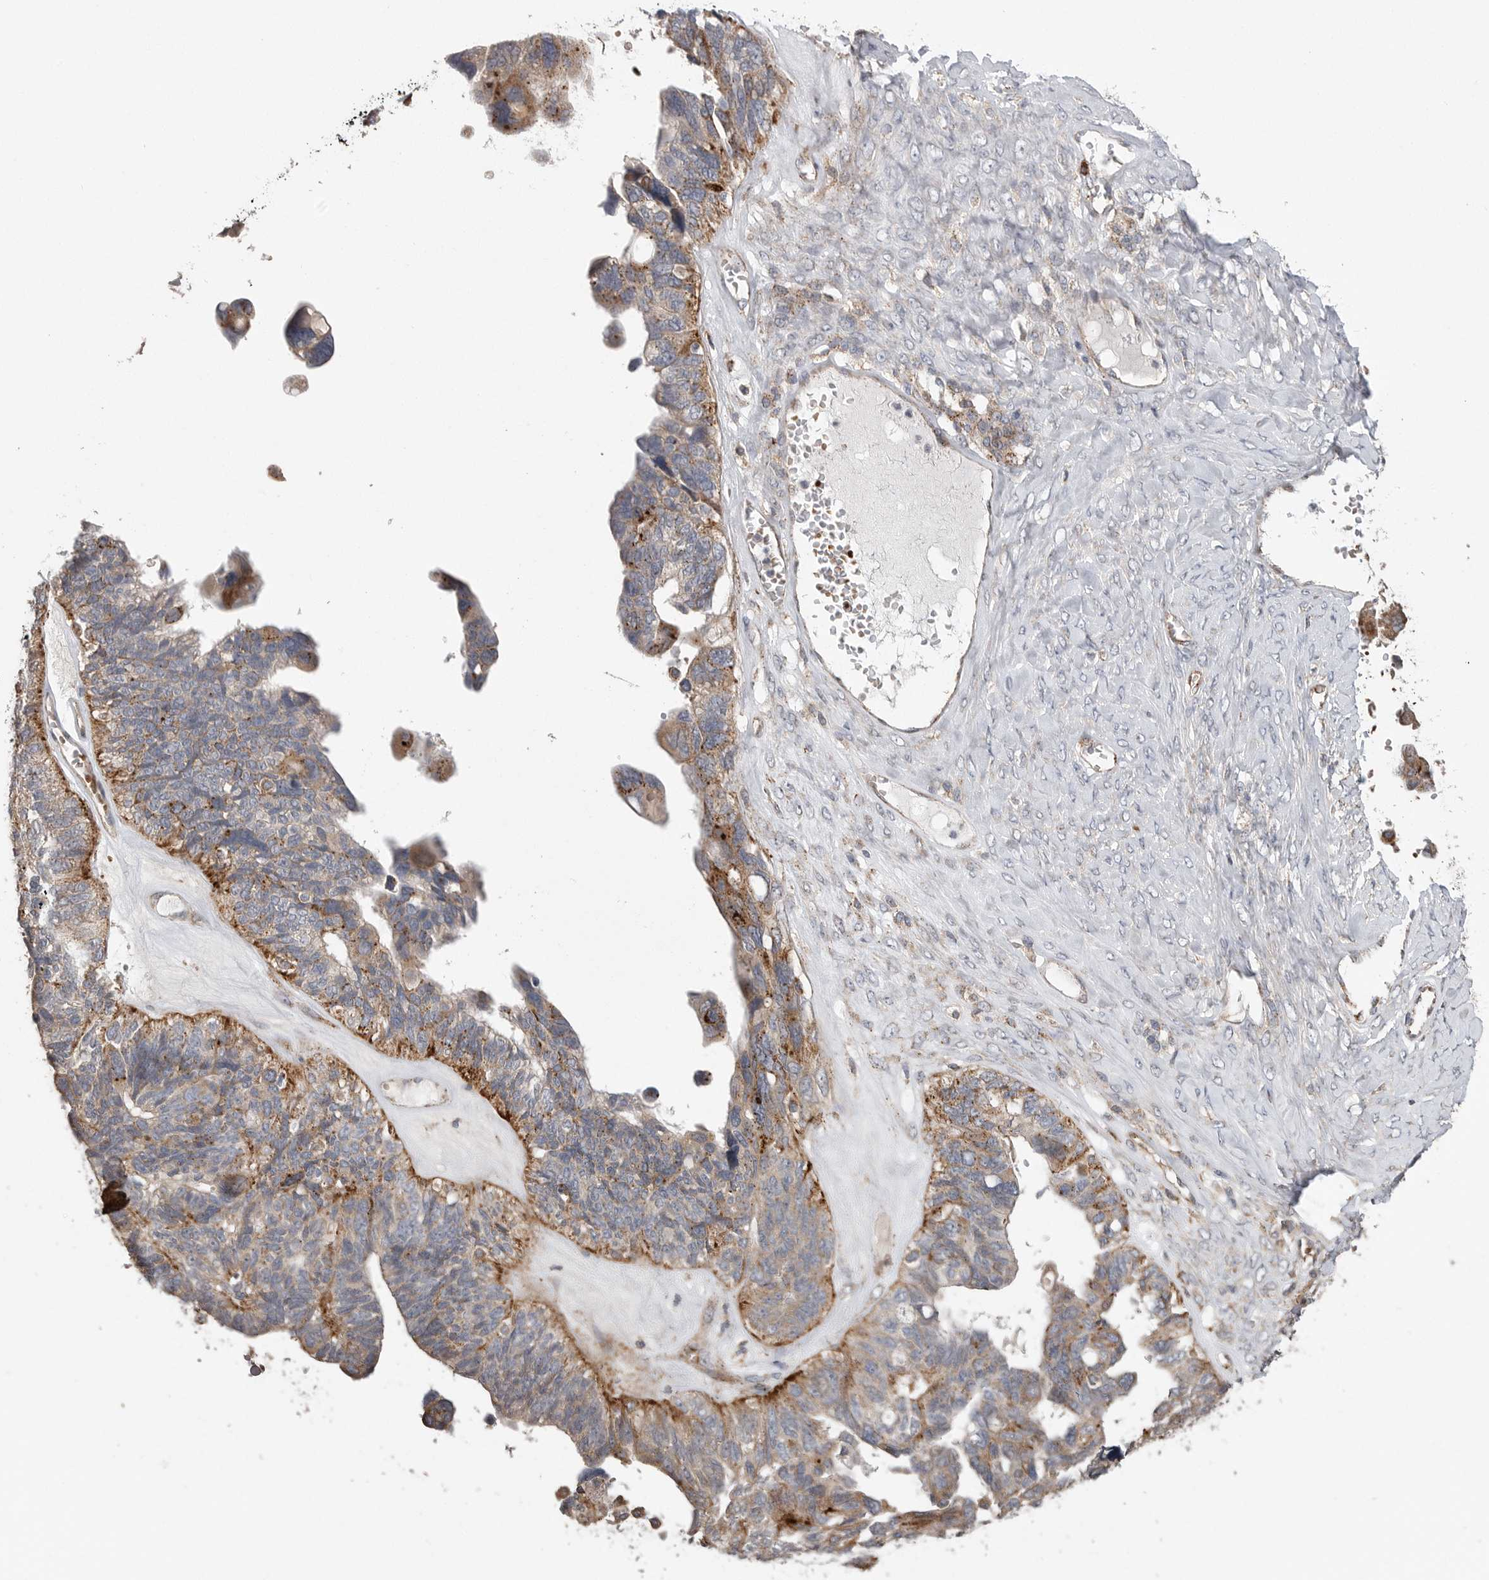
{"staining": {"intensity": "moderate", "quantity": ">75%", "location": "cytoplasmic/membranous"}, "tissue": "ovarian cancer", "cell_type": "Tumor cells", "image_type": "cancer", "snomed": [{"axis": "morphology", "description": "Cystadenocarcinoma, serous, NOS"}, {"axis": "topography", "description": "Ovary"}], "caption": "A medium amount of moderate cytoplasmic/membranous expression is appreciated in about >75% of tumor cells in ovarian cancer tissue.", "gene": "GALNS", "patient": {"sex": "female", "age": 79}}